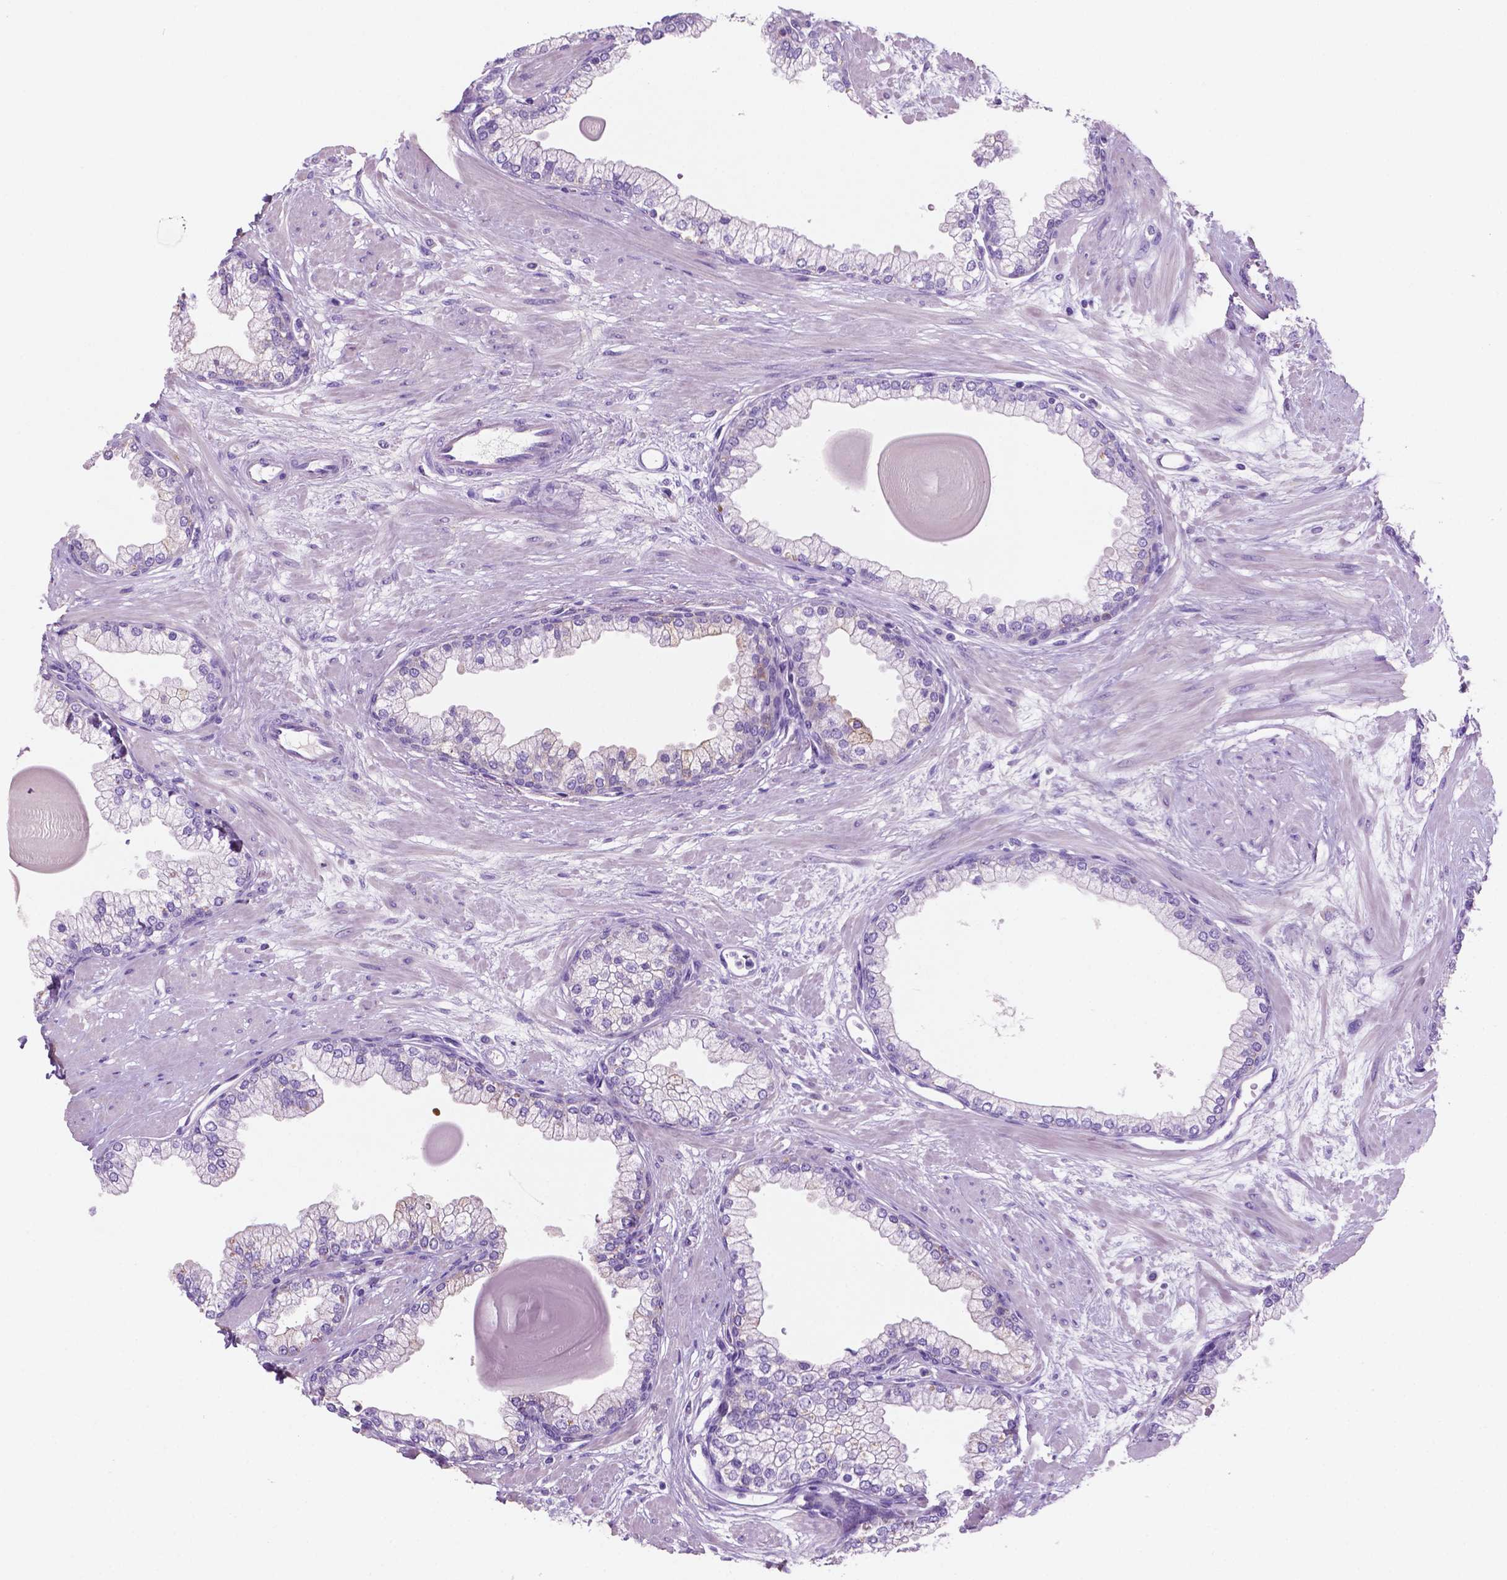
{"staining": {"intensity": "moderate", "quantity": "<25%", "location": "cytoplasmic/membranous"}, "tissue": "prostate", "cell_type": "Glandular cells", "image_type": "normal", "snomed": [{"axis": "morphology", "description": "Normal tissue, NOS"}, {"axis": "topography", "description": "Prostate"}, {"axis": "topography", "description": "Peripheral nerve tissue"}], "caption": "Protein staining of unremarkable prostate shows moderate cytoplasmic/membranous positivity in about <25% of glandular cells. (Stains: DAB in brown, nuclei in blue, Microscopy: brightfield microscopy at high magnification).", "gene": "POU4F1", "patient": {"sex": "male", "age": 61}}